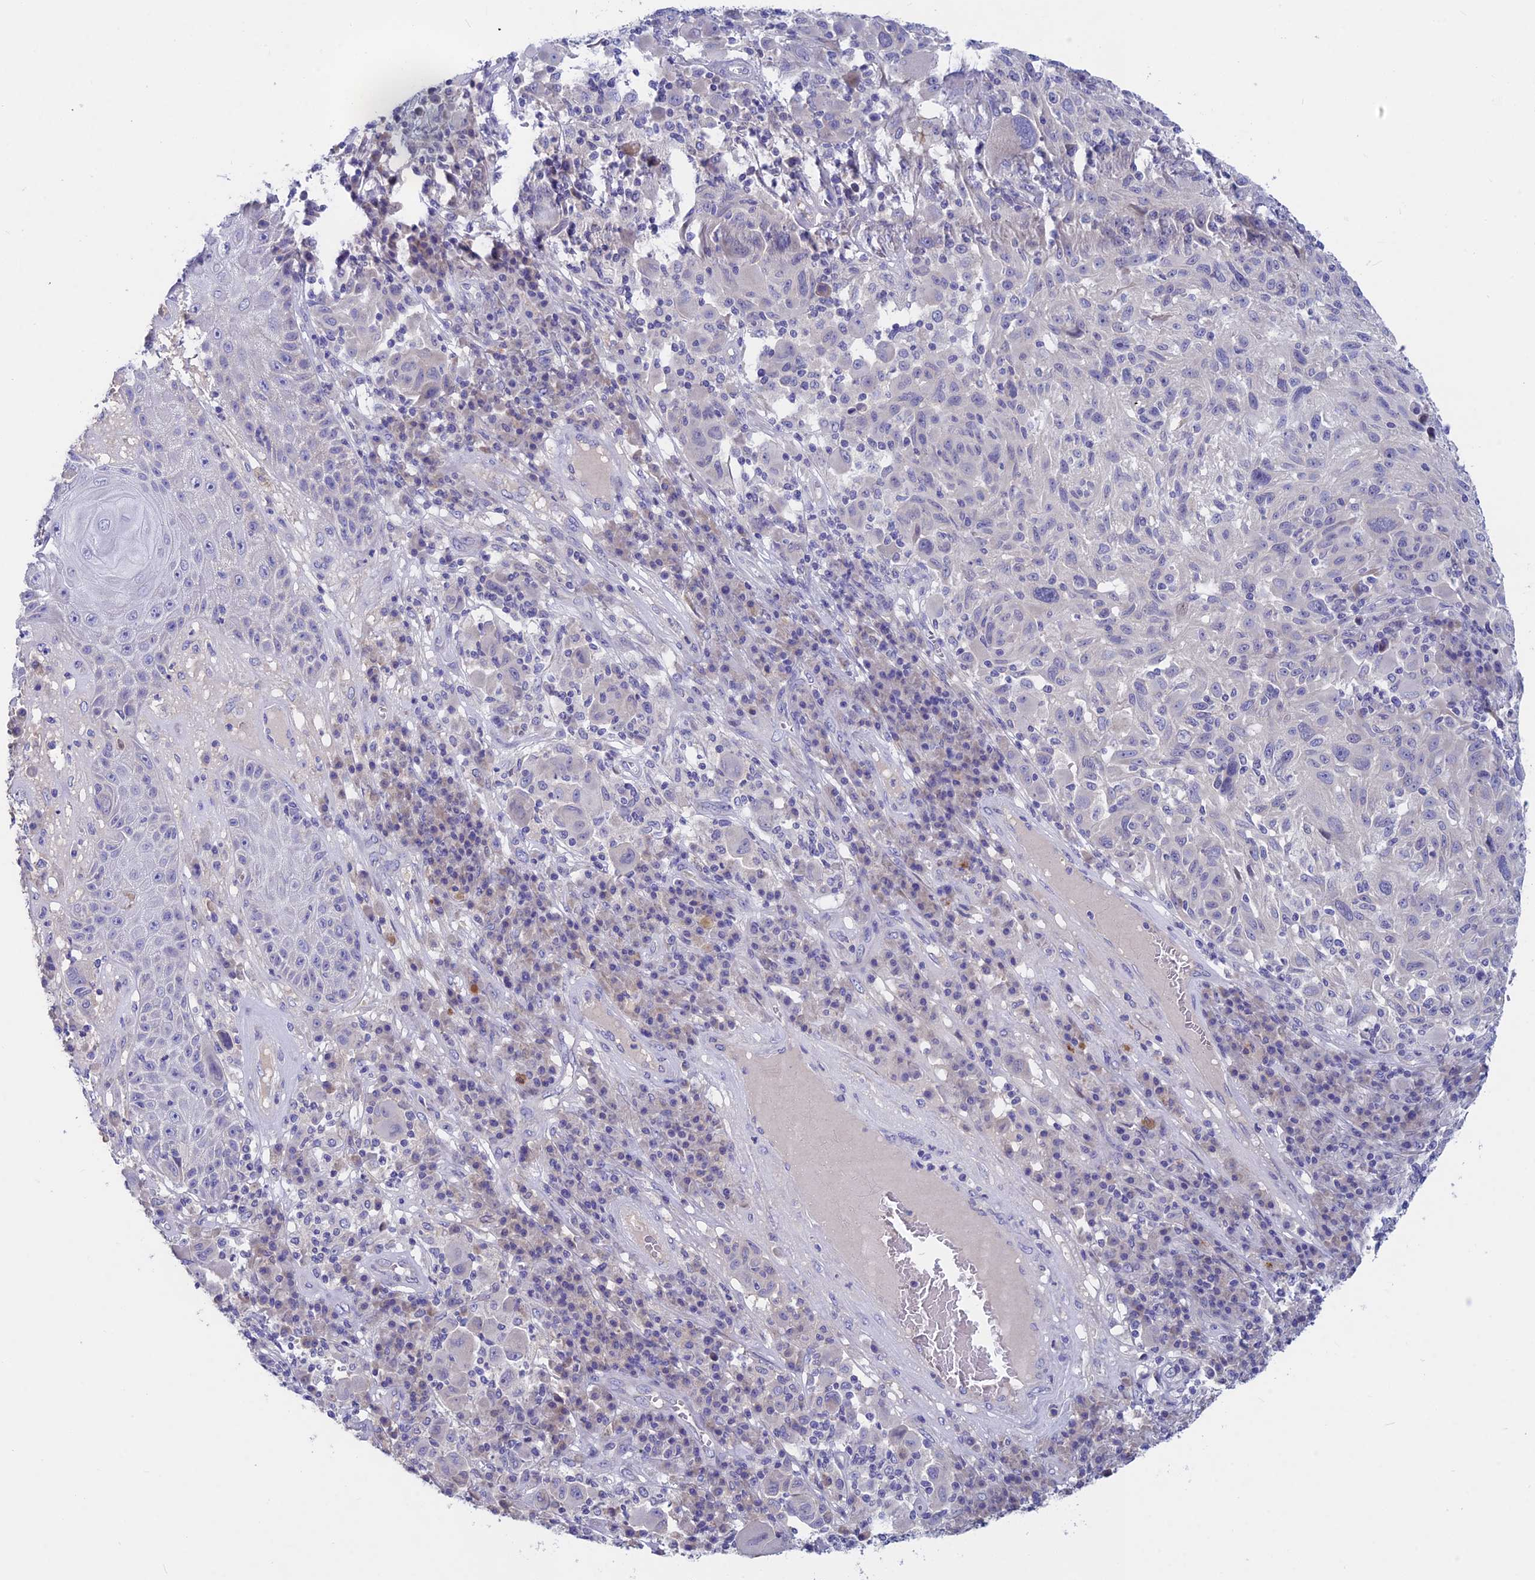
{"staining": {"intensity": "negative", "quantity": "none", "location": "none"}, "tissue": "melanoma", "cell_type": "Tumor cells", "image_type": "cancer", "snomed": [{"axis": "morphology", "description": "Malignant melanoma, NOS"}, {"axis": "topography", "description": "Skin"}], "caption": "Protein analysis of melanoma demonstrates no significant staining in tumor cells.", "gene": "XPO7", "patient": {"sex": "male", "age": 53}}